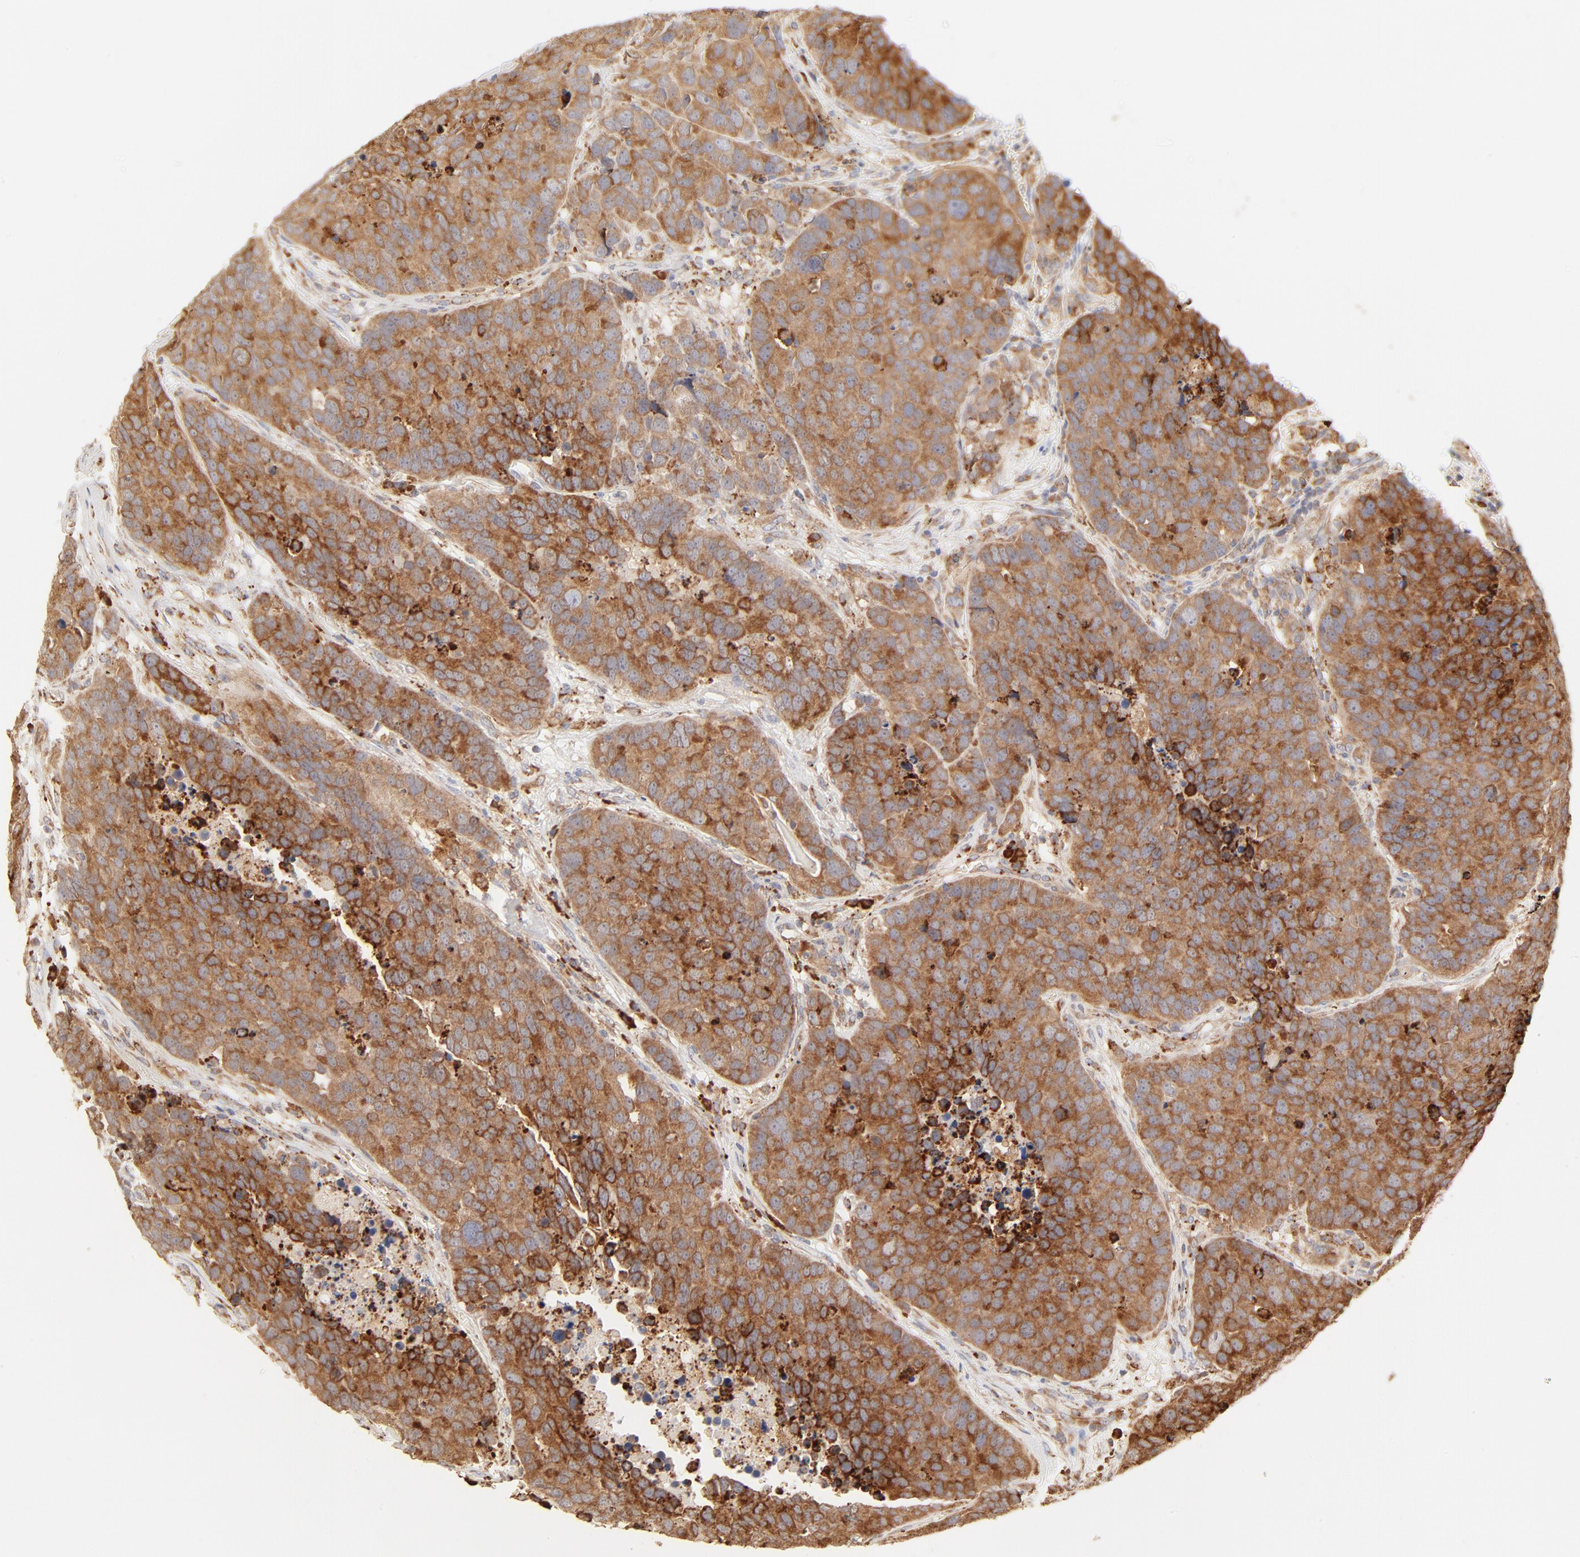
{"staining": {"intensity": "strong", "quantity": ">75%", "location": "cytoplasmic/membranous"}, "tissue": "carcinoid", "cell_type": "Tumor cells", "image_type": "cancer", "snomed": [{"axis": "morphology", "description": "Carcinoid, malignant, NOS"}, {"axis": "topography", "description": "Lung"}], "caption": "Malignant carcinoid stained with immunohistochemistry shows strong cytoplasmic/membranous staining in about >75% of tumor cells.", "gene": "PARP12", "patient": {"sex": "male", "age": 60}}